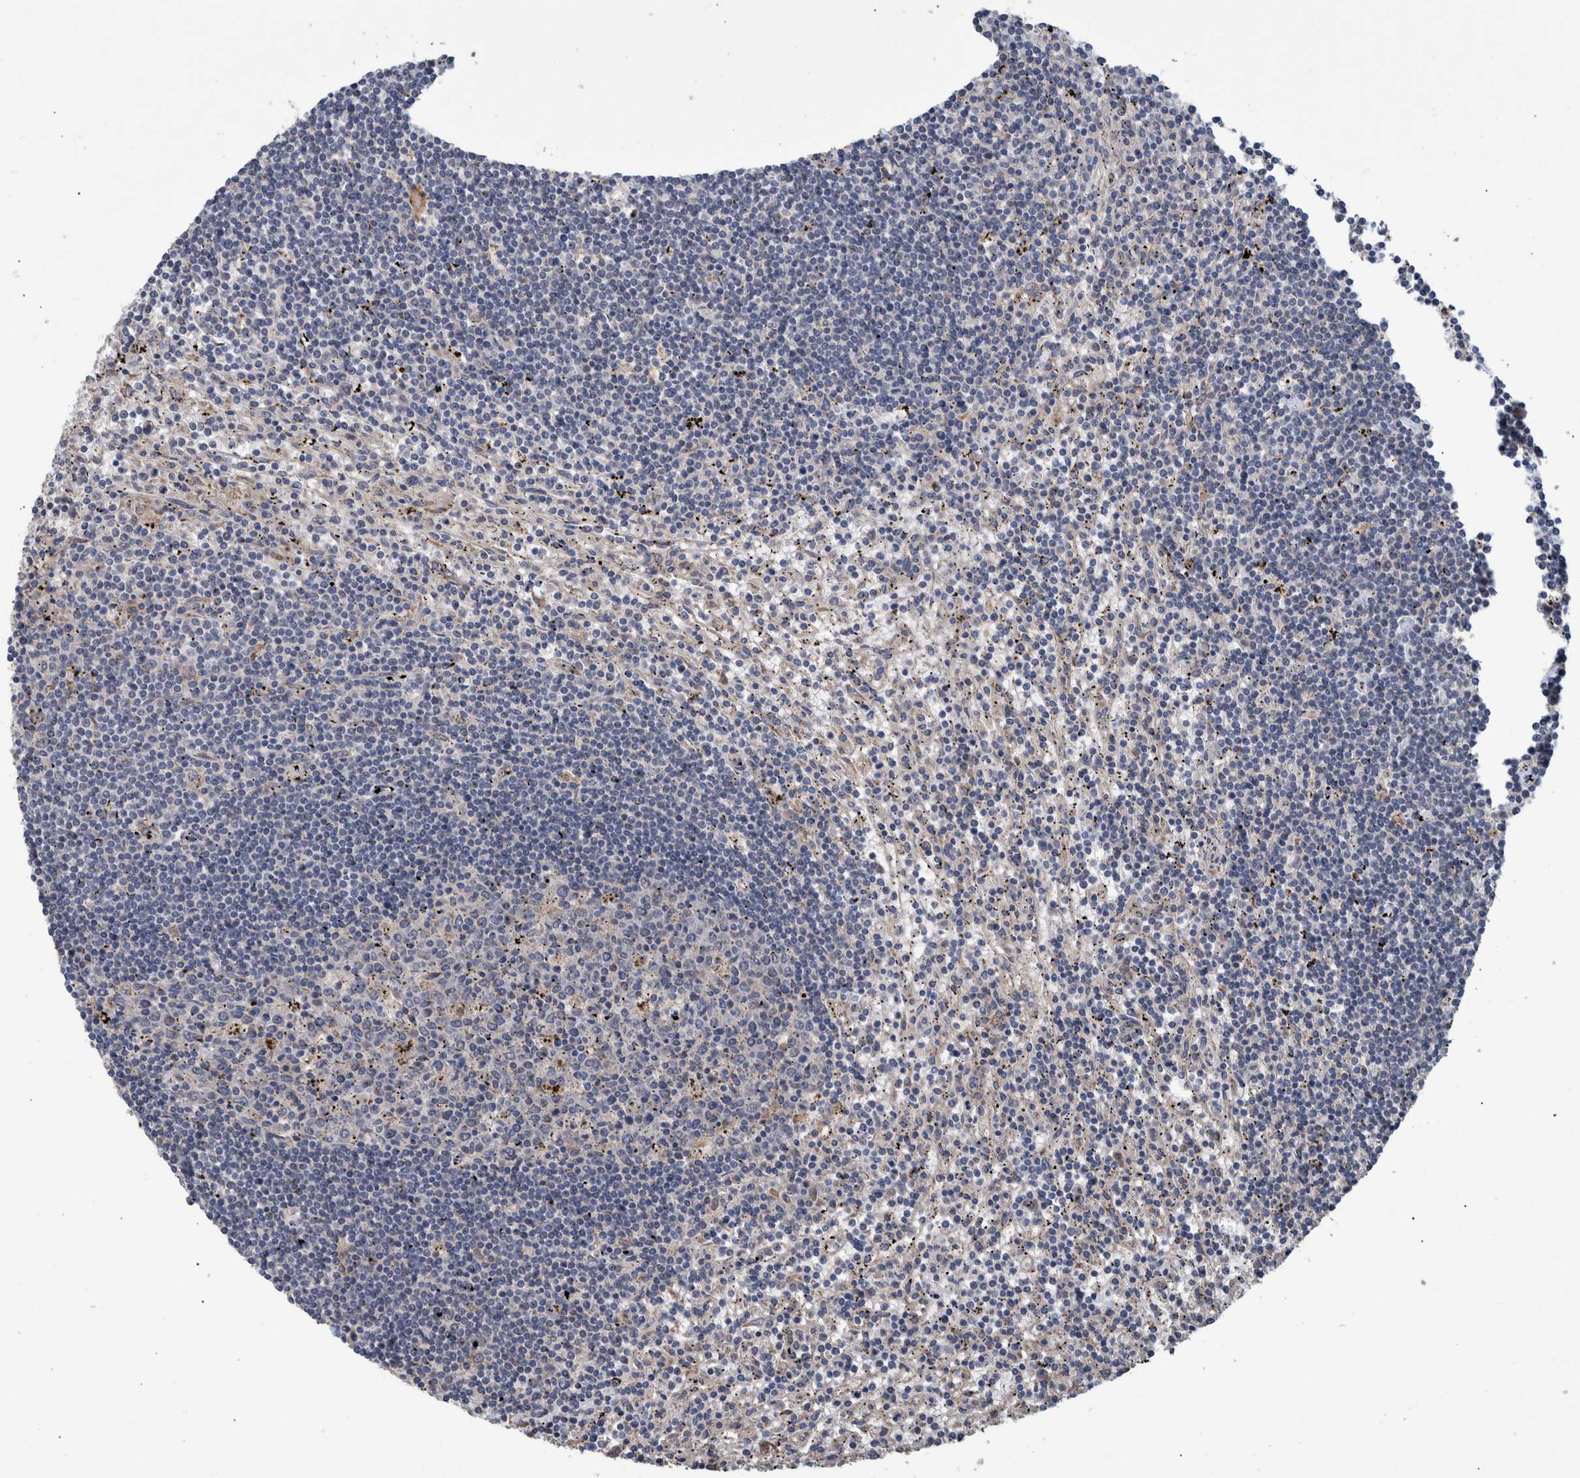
{"staining": {"intensity": "negative", "quantity": "none", "location": "none"}, "tissue": "lymphoma", "cell_type": "Tumor cells", "image_type": "cancer", "snomed": [{"axis": "morphology", "description": "Malignant lymphoma, non-Hodgkin's type, Low grade"}, {"axis": "topography", "description": "Spleen"}], "caption": "IHC of malignant lymphoma, non-Hodgkin's type (low-grade) displays no expression in tumor cells.", "gene": "B3GNTL1", "patient": {"sex": "male", "age": 76}}